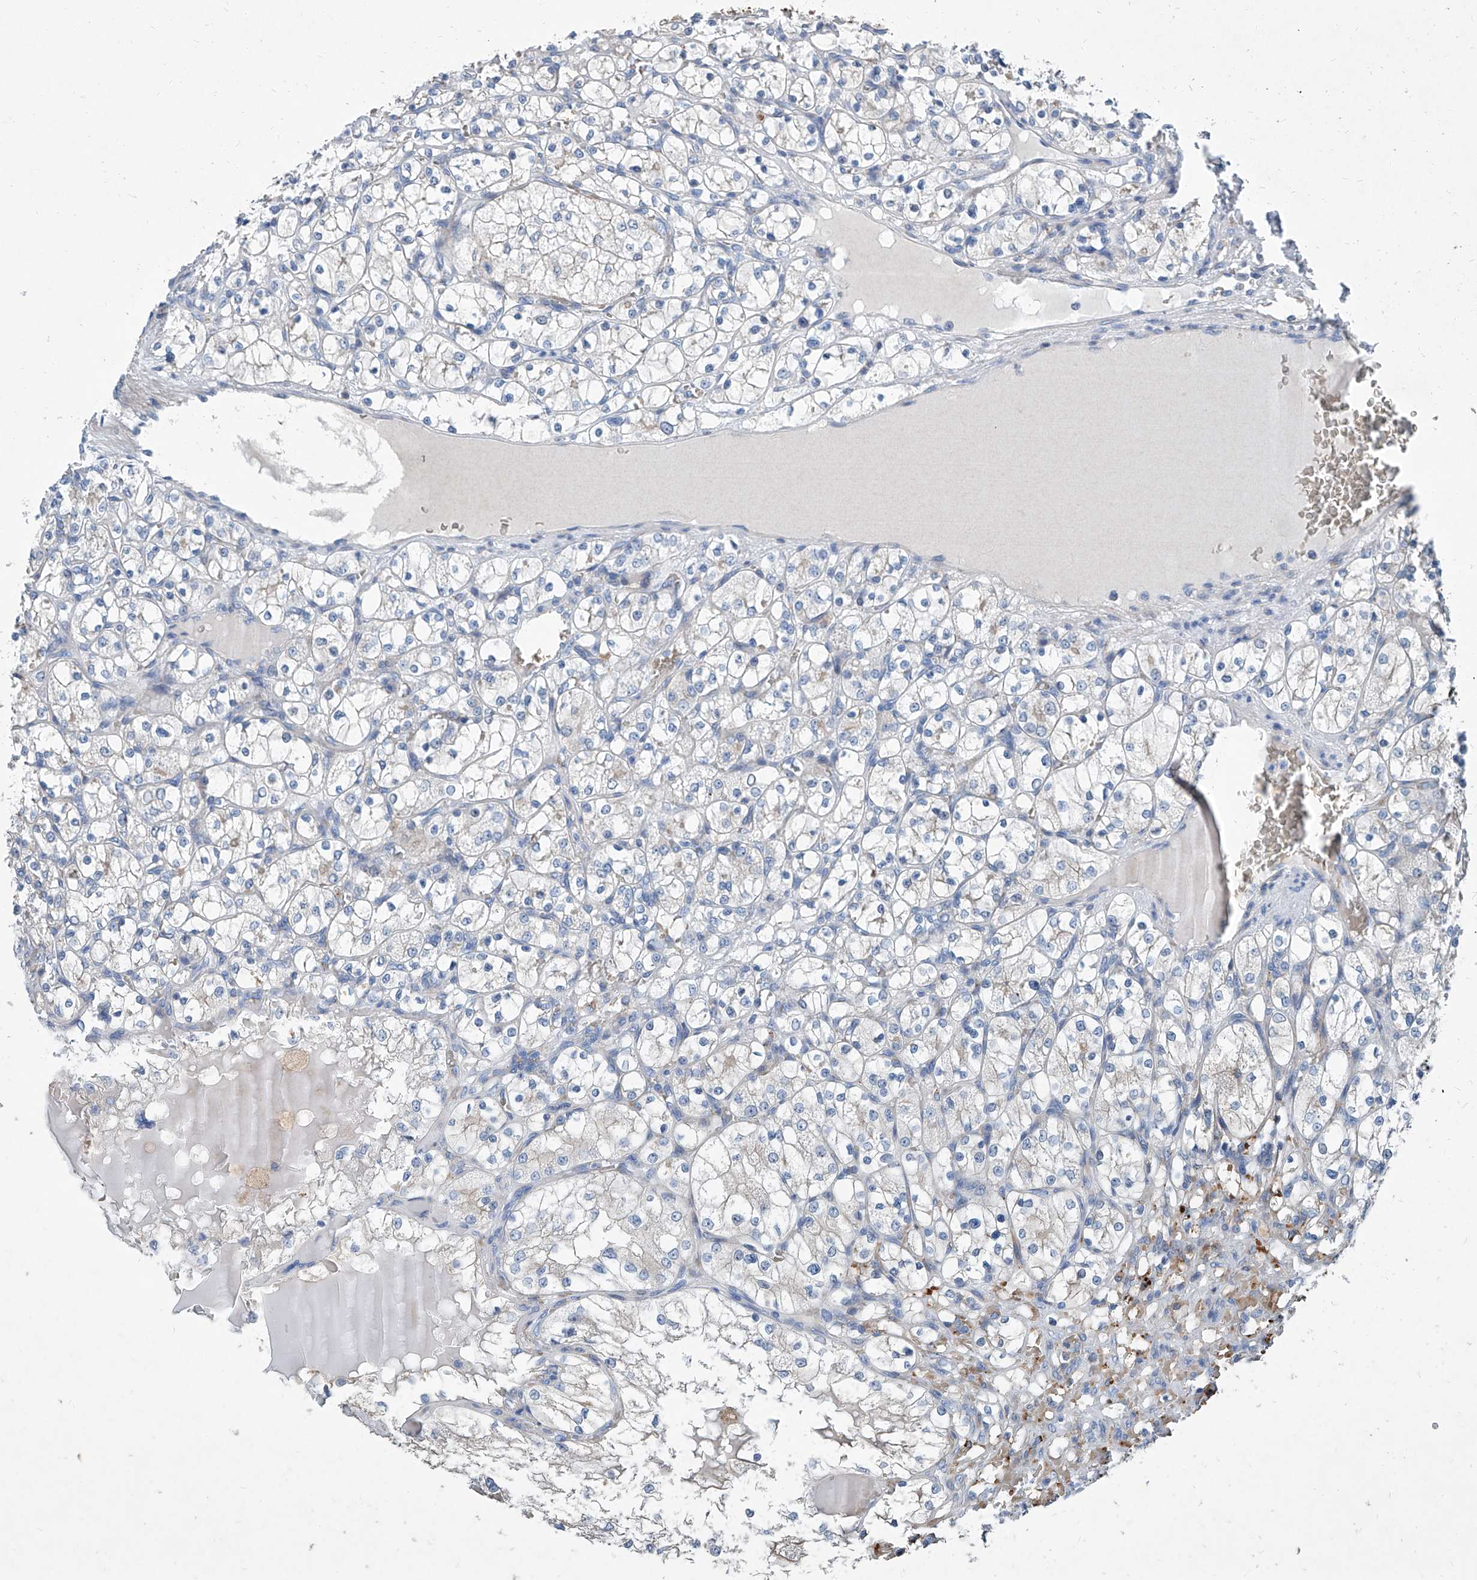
{"staining": {"intensity": "negative", "quantity": "none", "location": "none"}, "tissue": "renal cancer", "cell_type": "Tumor cells", "image_type": "cancer", "snomed": [{"axis": "morphology", "description": "Adenocarcinoma, NOS"}, {"axis": "topography", "description": "Kidney"}], "caption": "This is an immunohistochemistry image of renal cancer (adenocarcinoma). There is no expression in tumor cells.", "gene": "FPR2", "patient": {"sex": "female", "age": 69}}